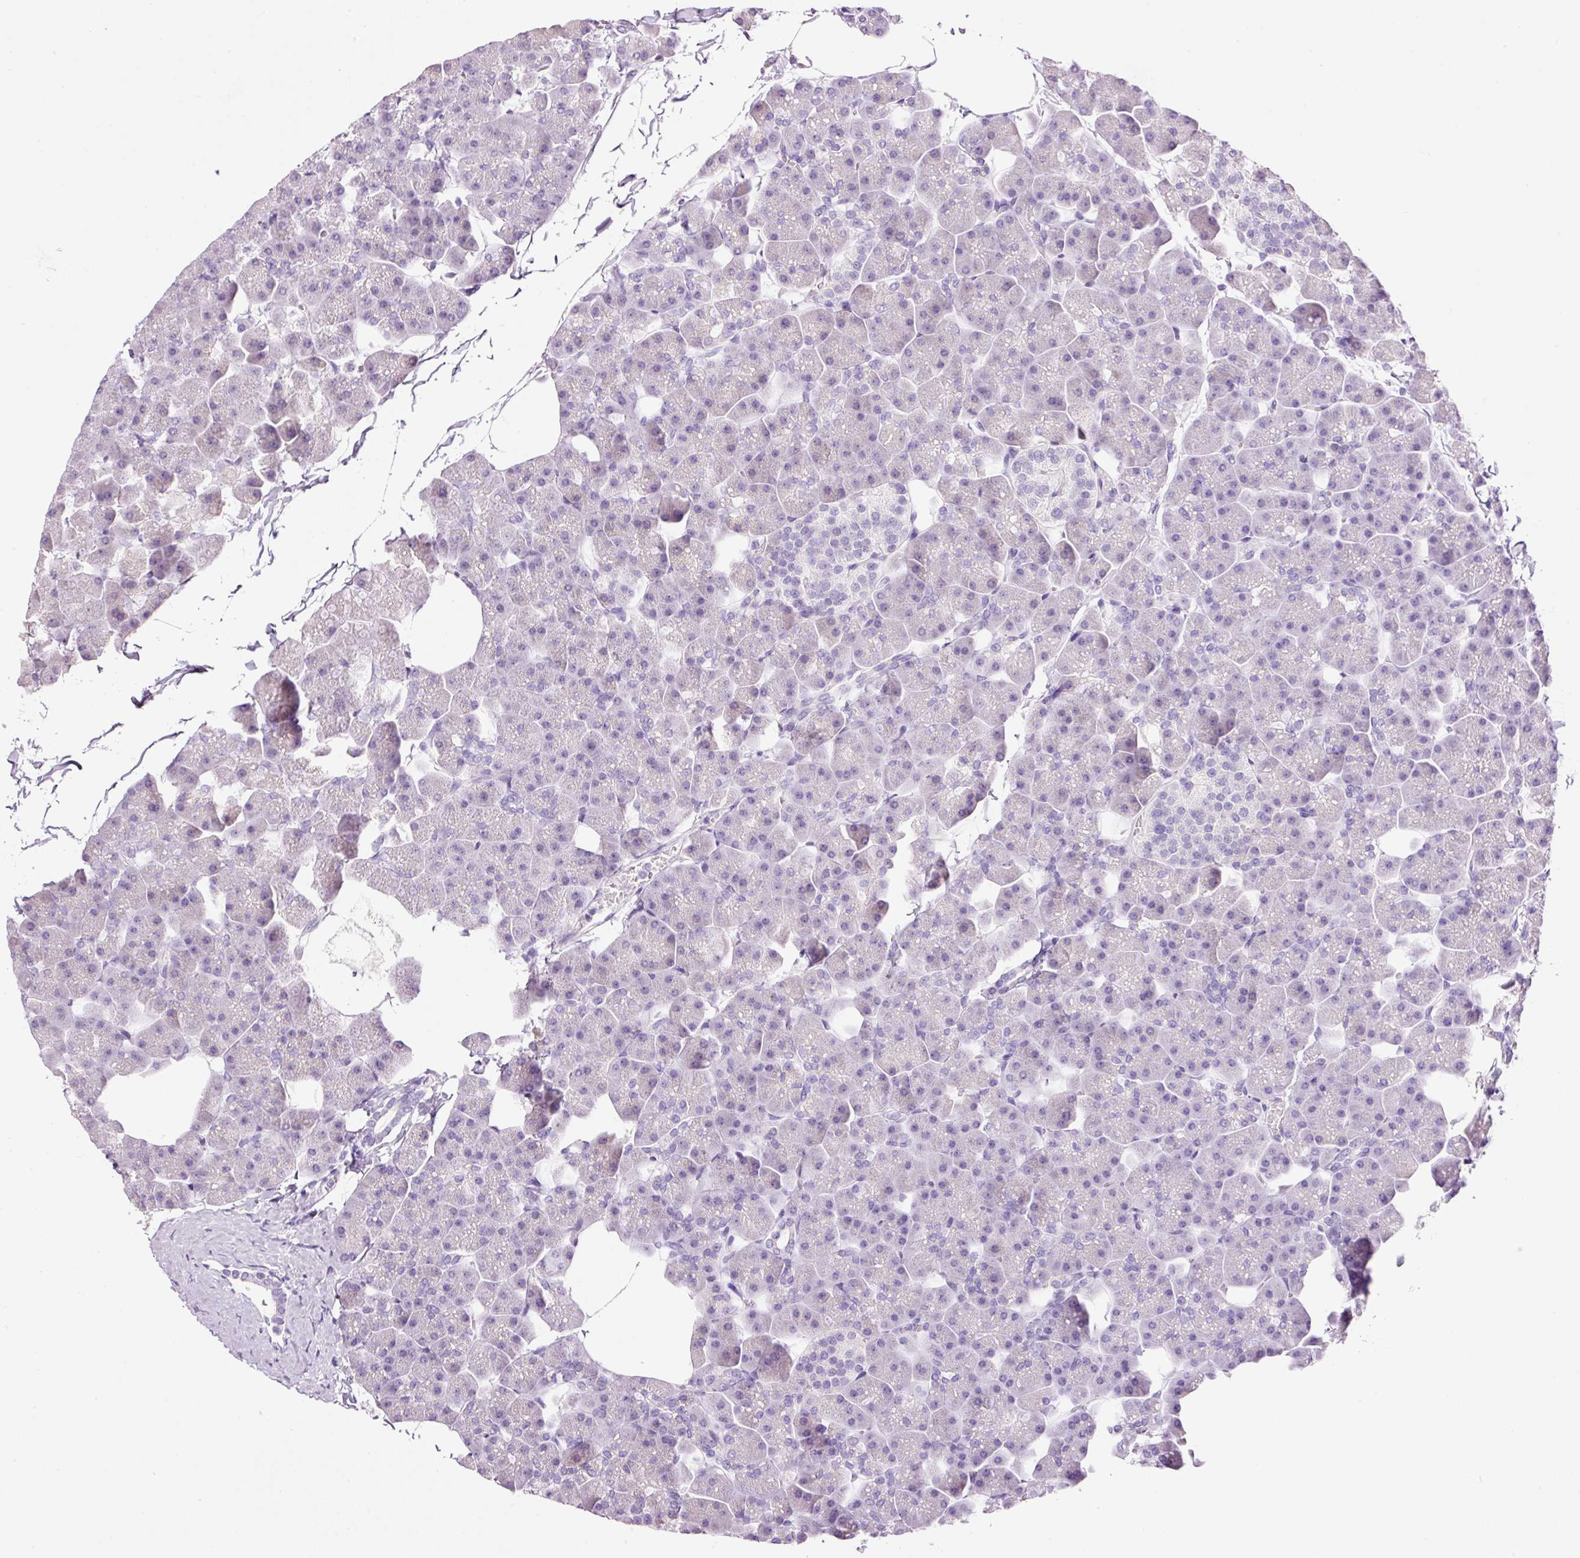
{"staining": {"intensity": "negative", "quantity": "none", "location": "none"}, "tissue": "pancreas", "cell_type": "Exocrine glandular cells", "image_type": "normal", "snomed": [{"axis": "morphology", "description": "Normal tissue, NOS"}, {"axis": "topography", "description": "Pancreas"}], "caption": "IHC of normal human pancreas shows no staining in exocrine glandular cells.", "gene": "BSND", "patient": {"sex": "male", "age": 35}}